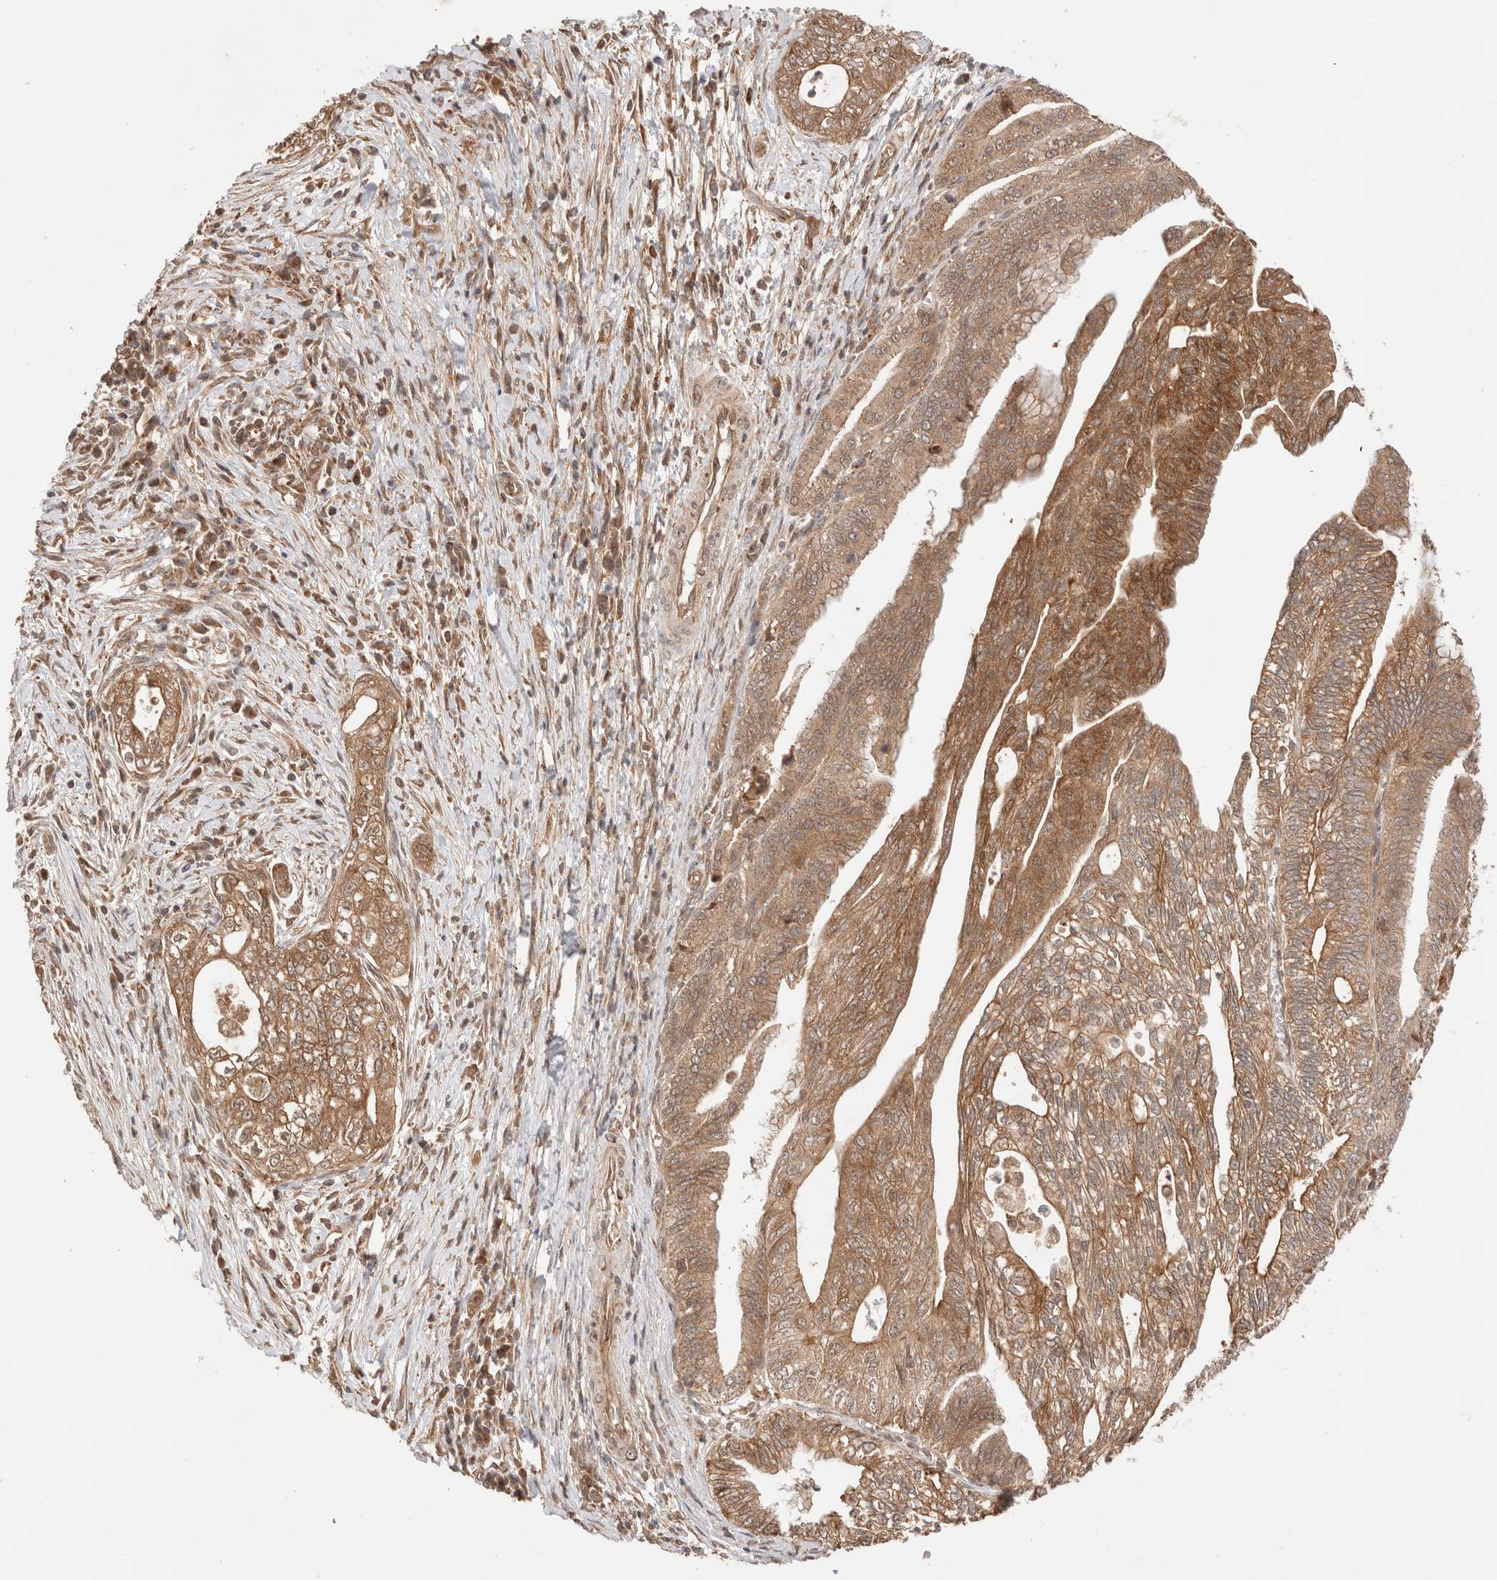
{"staining": {"intensity": "moderate", "quantity": ">75%", "location": "cytoplasmic/membranous,nuclear"}, "tissue": "pancreatic cancer", "cell_type": "Tumor cells", "image_type": "cancer", "snomed": [{"axis": "morphology", "description": "Adenocarcinoma, NOS"}, {"axis": "topography", "description": "Pancreas"}], "caption": "Brown immunohistochemical staining in pancreatic cancer displays moderate cytoplasmic/membranous and nuclear expression in approximately >75% of tumor cells. (DAB IHC, brown staining for protein, blue staining for nuclei).", "gene": "SIKE1", "patient": {"sex": "male", "age": 72}}